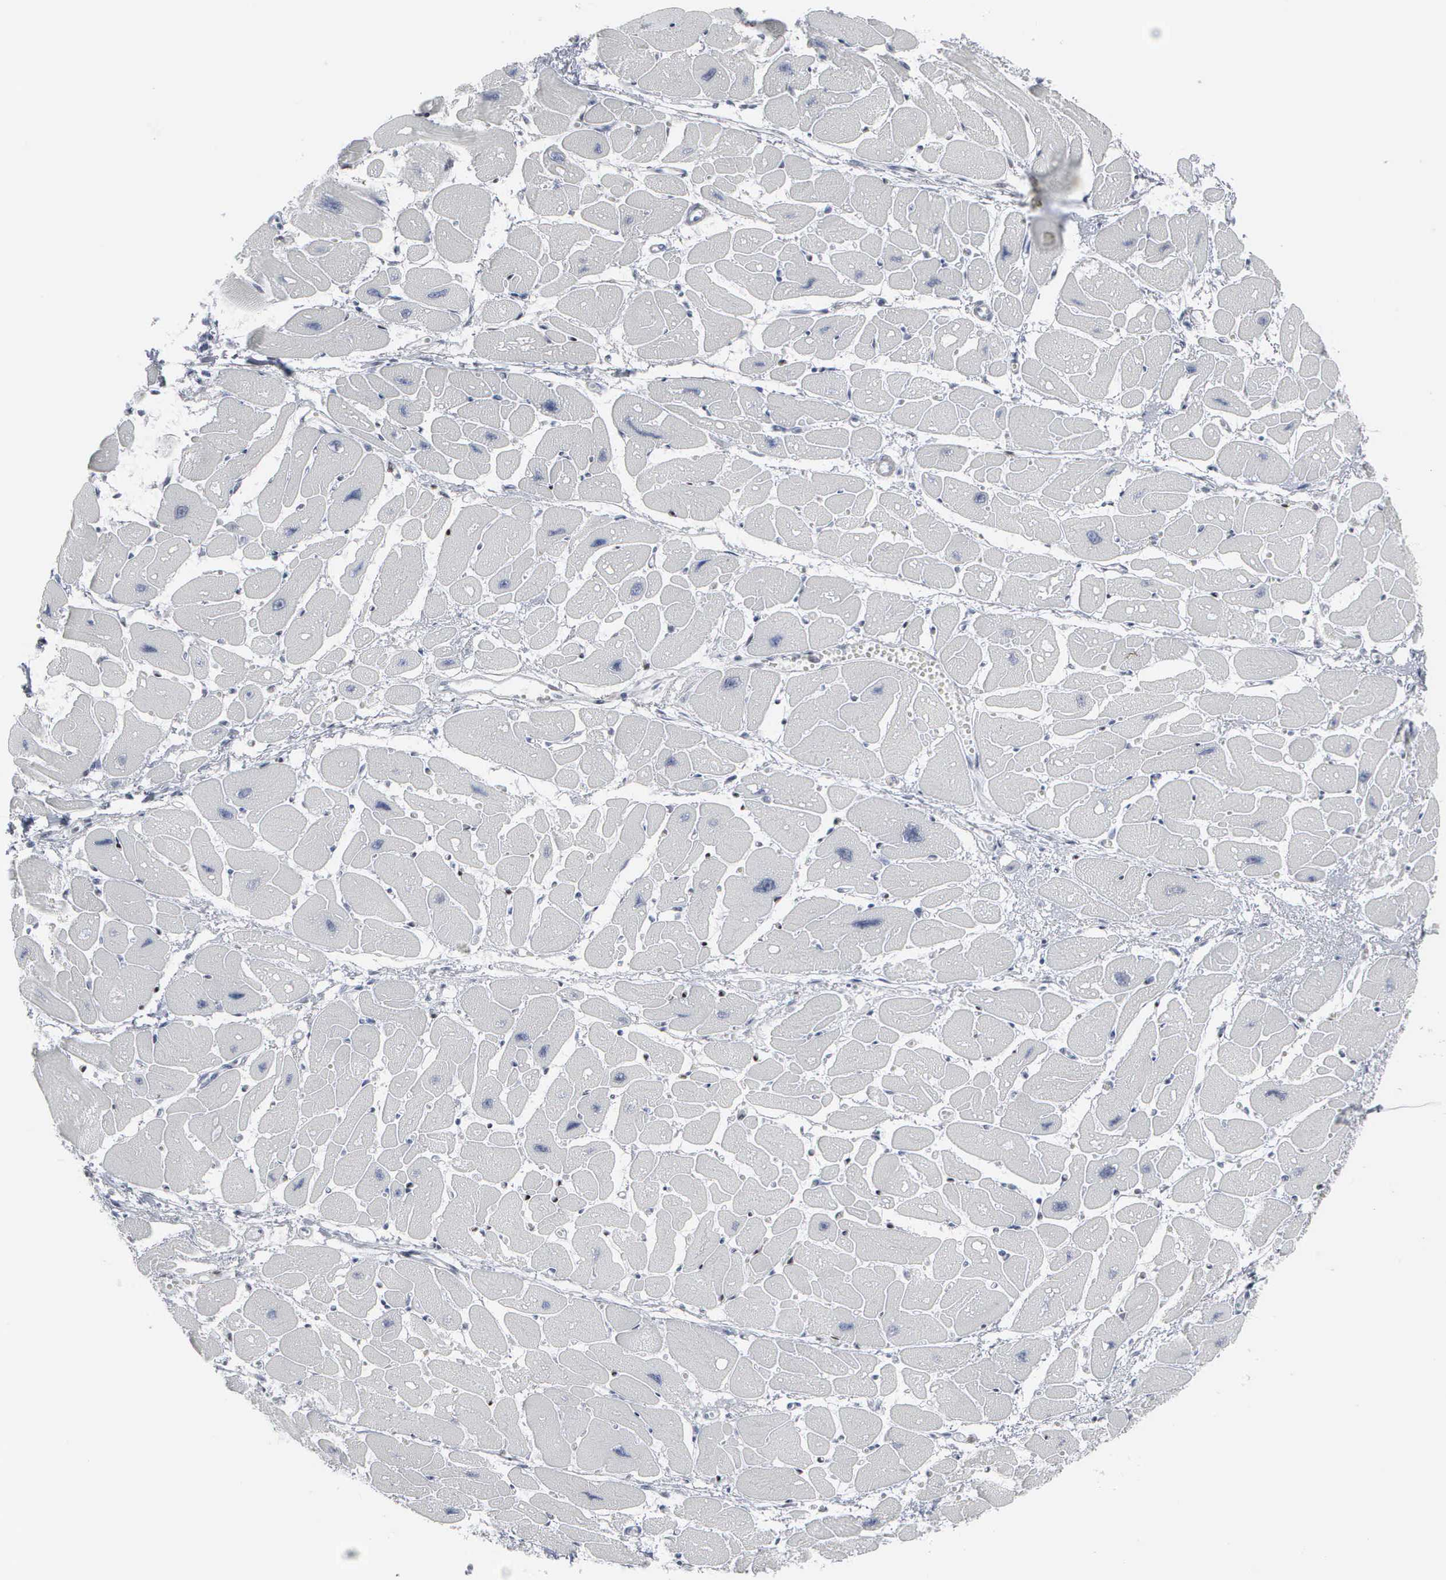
{"staining": {"intensity": "negative", "quantity": "none", "location": "none"}, "tissue": "heart muscle", "cell_type": "Cardiomyocytes", "image_type": "normal", "snomed": [{"axis": "morphology", "description": "Normal tissue, NOS"}, {"axis": "topography", "description": "Heart"}], "caption": "IHC micrograph of normal heart muscle: heart muscle stained with DAB exhibits no significant protein positivity in cardiomyocytes.", "gene": "CCND3", "patient": {"sex": "female", "age": 54}}